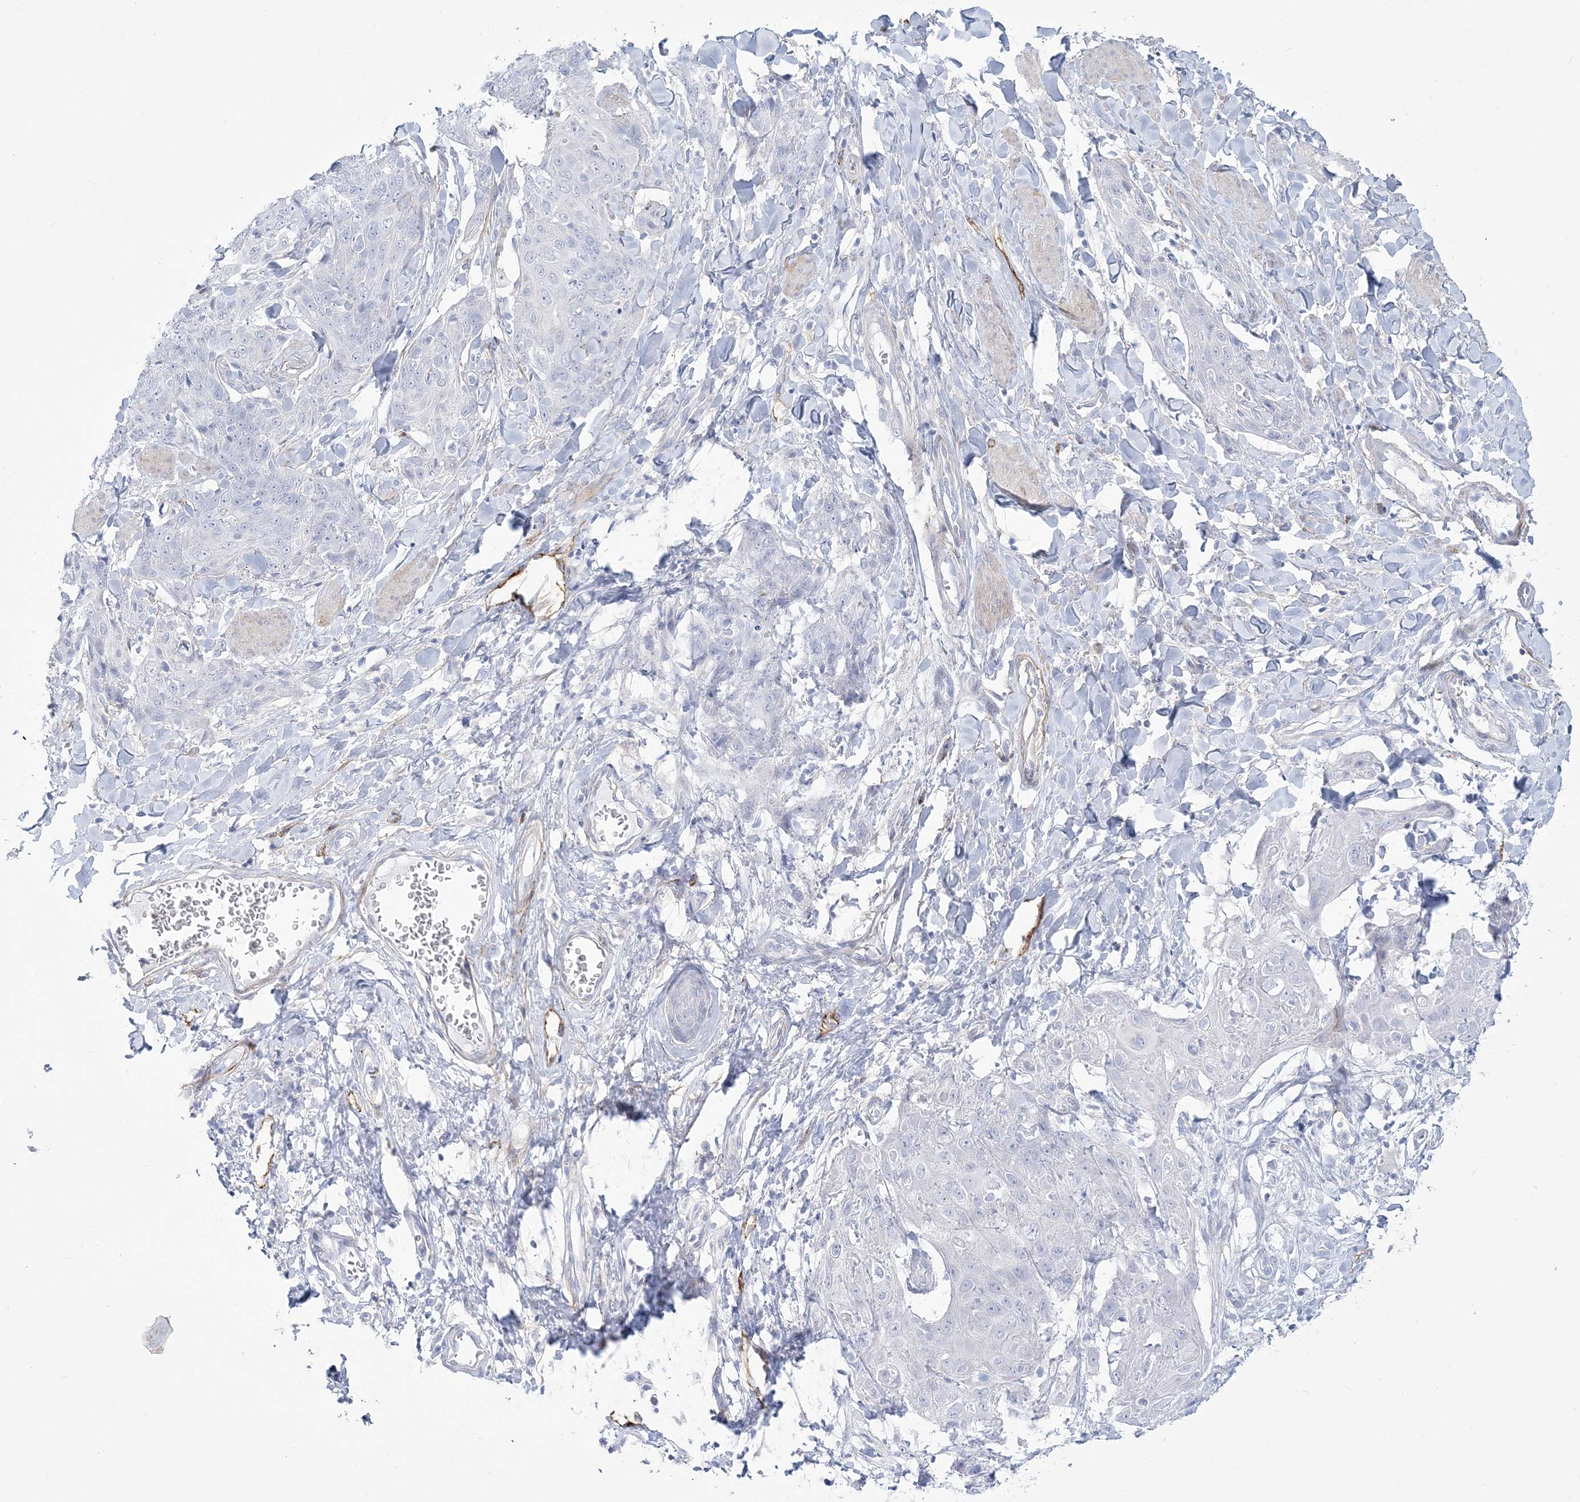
{"staining": {"intensity": "negative", "quantity": "none", "location": "none"}, "tissue": "skin cancer", "cell_type": "Tumor cells", "image_type": "cancer", "snomed": [{"axis": "morphology", "description": "Squamous cell carcinoma, NOS"}, {"axis": "topography", "description": "Skin"}, {"axis": "topography", "description": "Vulva"}], "caption": "Immunohistochemistry (IHC) of human squamous cell carcinoma (skin) demonstrates no expression in tumor cells. (Immunohistochemistry, brightfield microscopy, high magnification).", "gene": "WDR27", "patient": {"sex": "female", "age": 85}}